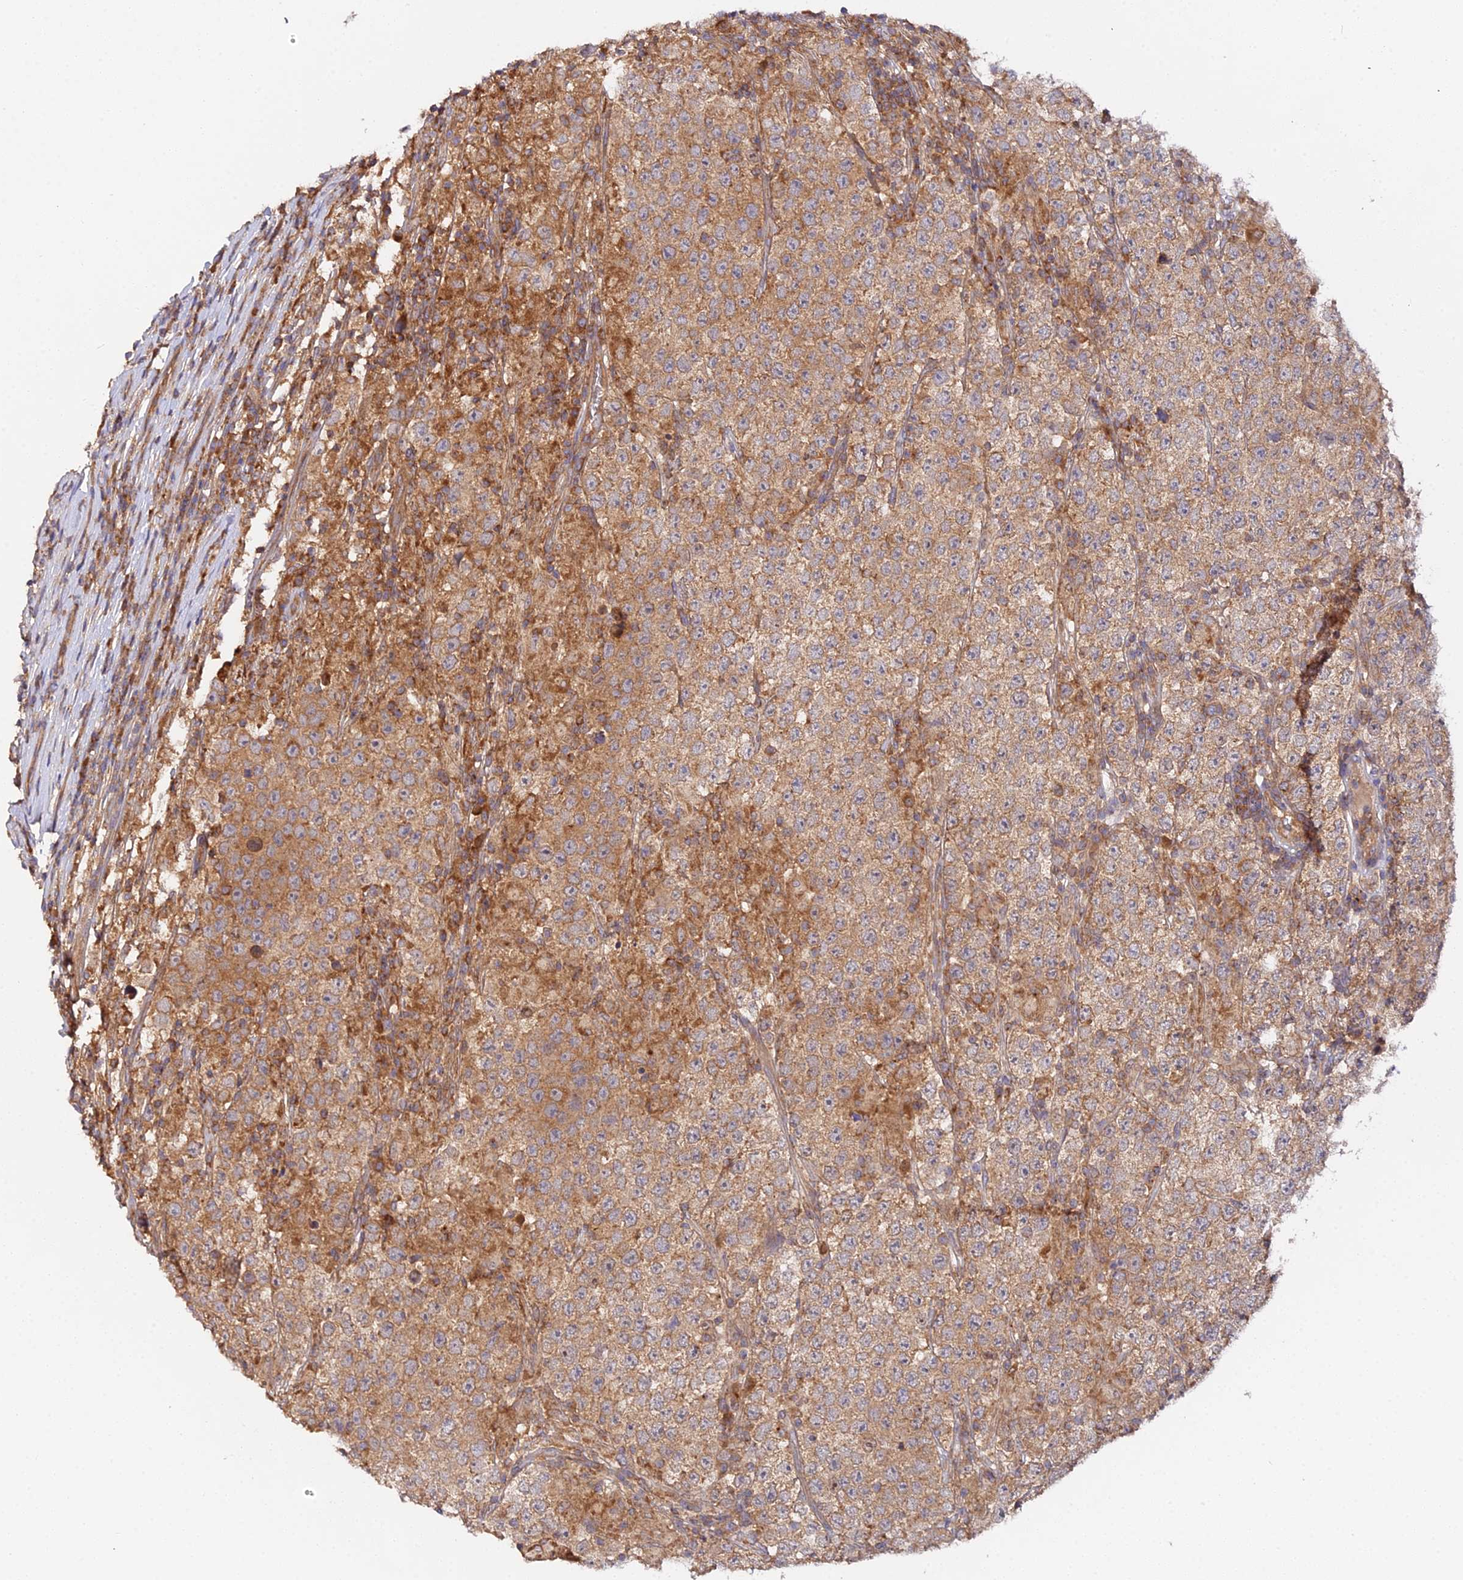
{"staining": {"intensity": "moderate", "quantity": ">75%", "location": "cytoplasmic/membranous"}, "tissue": "testis cancer", "cell_type": "Tumor cells", "image_type": "cancer", "snomed": [{"axis": "morphology", "description": "Normal tissue, NOS"}, {"axis": "morphology", "description": "Urothelial carcinoma, High grade"}, {"axis": "morphology", "description": "Seminoma, NOS"}, {"axis": "morphology", "description": "Carcinoma, Embryonal, NOS"}, {"axis": "topography", "description": "Urinary bladder"}, {"axis": "topography", "description": "Testis"}], "caption": "Immunohistochemical staining of human testis cancer exhibits moderate cytoplasmic/membranous protein staining in about >75% of tumor cells.", "gene": "TRIM26", "patient": {"sex": "male", "age": 41}}